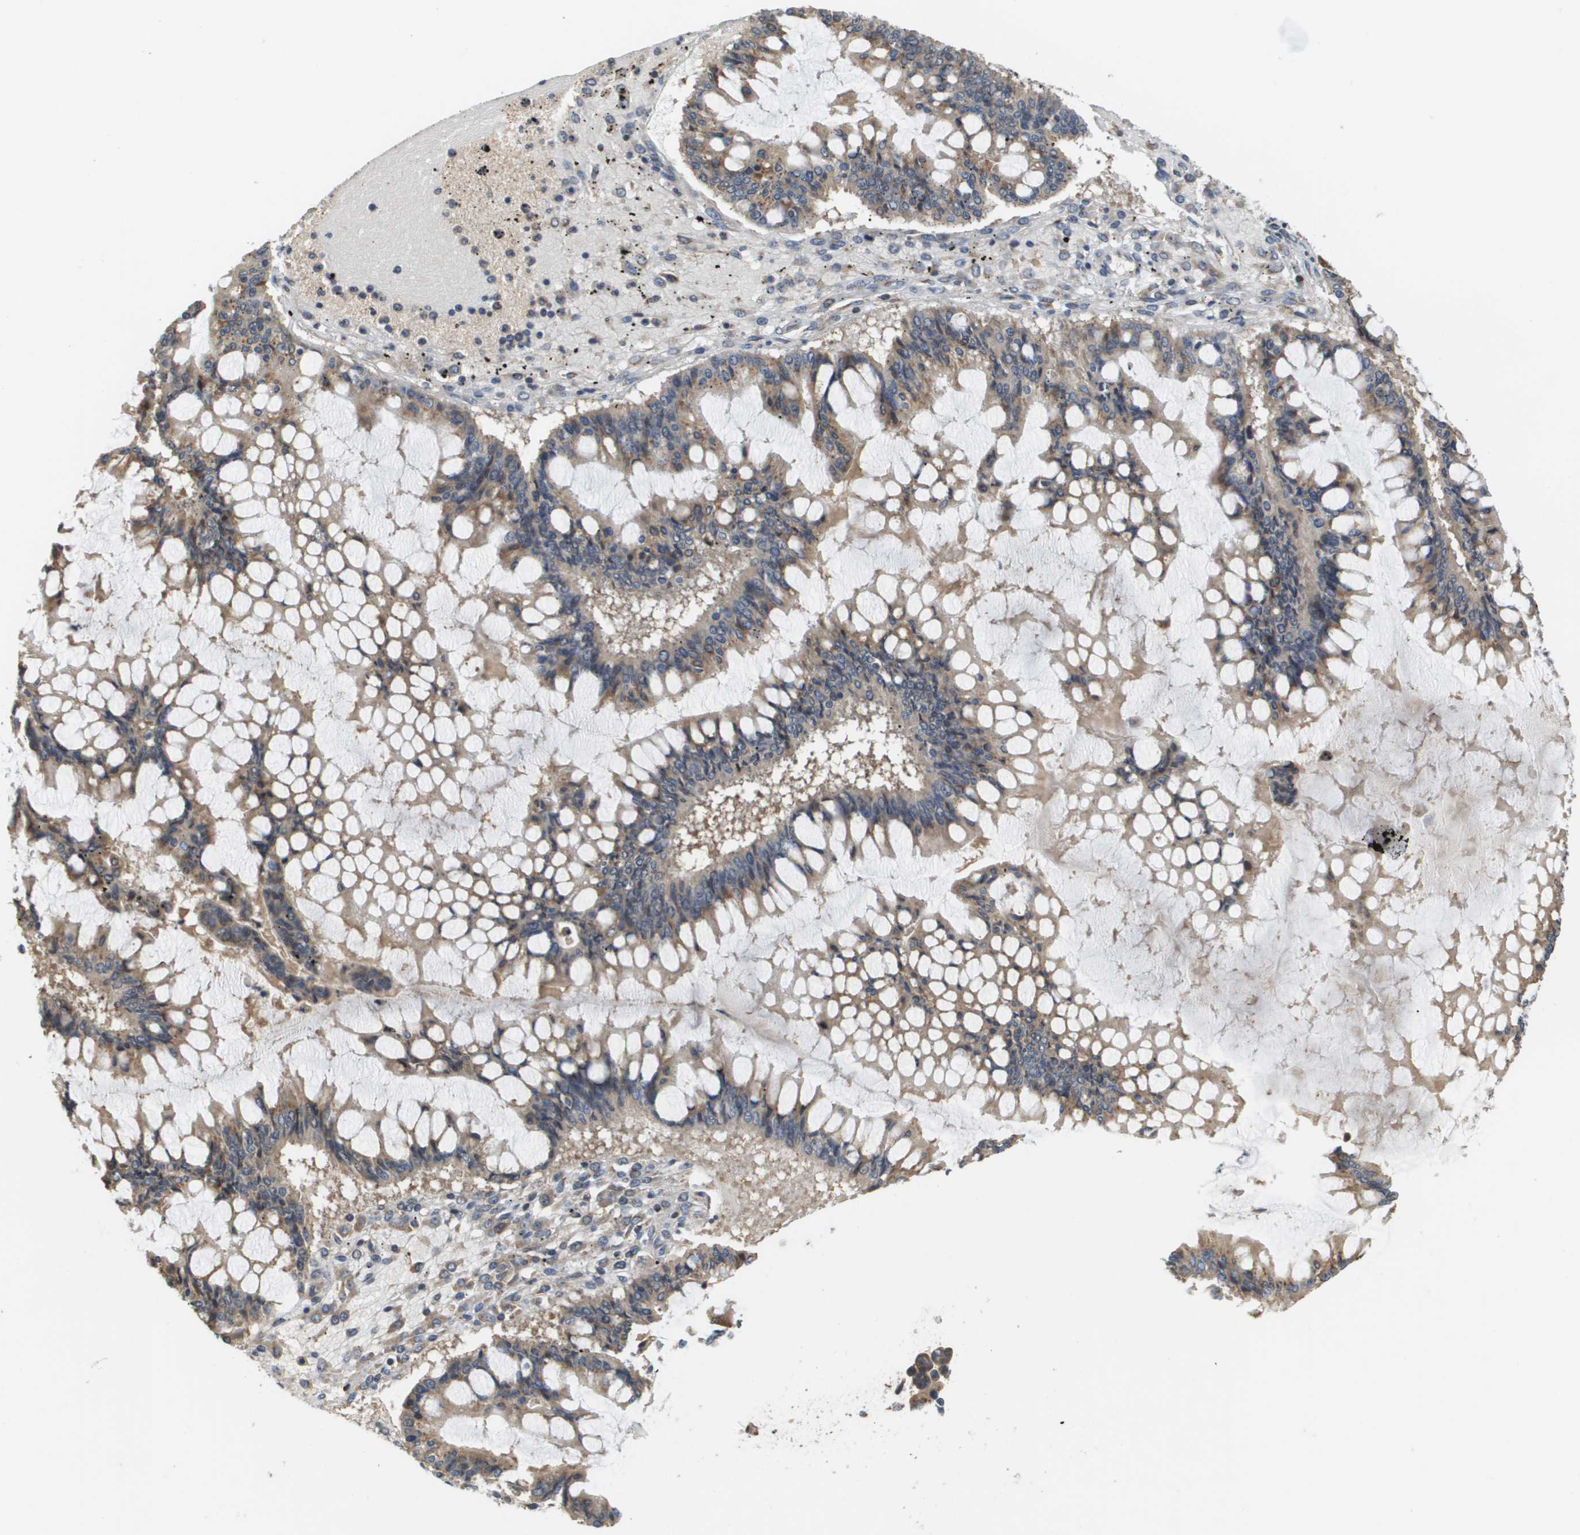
{"staining": {"intensity": "moderate", "quantity": ">75%", "location": "cytoplasmic/membranous"}, "tissue": "ovarian cancer", "cell_type": "Tumor cells", "image_type": "cancer", "snomed": [{"axis": "morphology", "description": "Cystadenocarcinoma, mucinous, NOS"}, {"axis": "topography", "description": "Ovary"}], "caption": "Protein expression analysis of ovarian cancer reveals moderate cytoplasmic/membranous positivity in about >75% of tumor cells.", "gene": "PCK1", "patient": {"sex": "female", "age": 73}}